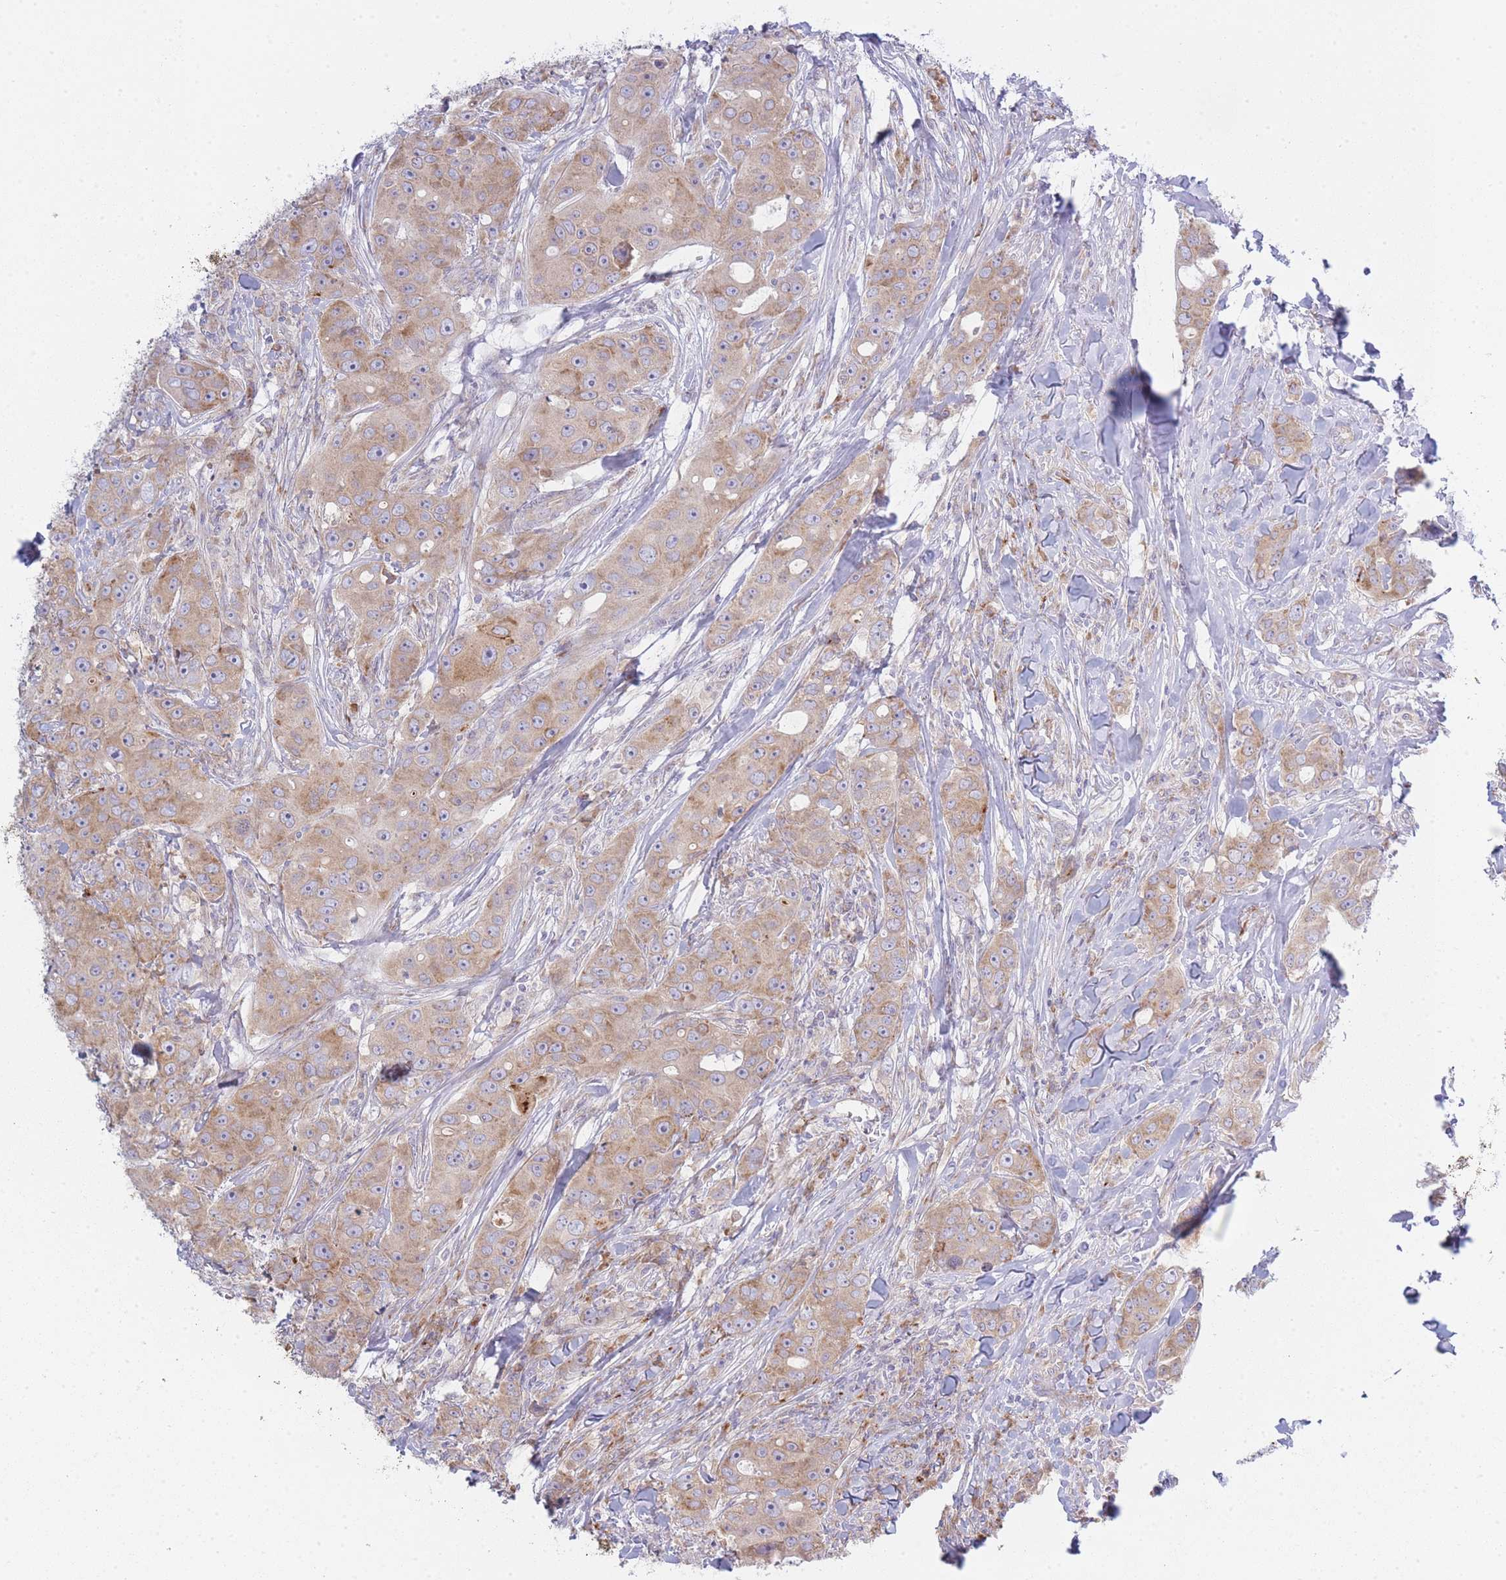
{"staining": {"intensity": "moderate", "quantity": ">75%", "location": "cytoplasmic/membranous"}, "tissue": "breast cancer", "cell_type": "Tumor cells", "image_type": "cancer", "snomed": [{"axis": "morphology", "description": "Duct carcinoma"}, {"axis": "topography", "description": "Breast"}], "caption": "A brown stain shows moderate cytoplasmic/membranous staining of a protein in human breast invasive ductal carcinoma tumor cells.", "gene": "OR5L2", "patient": {"sex": "female", "age": 43}}